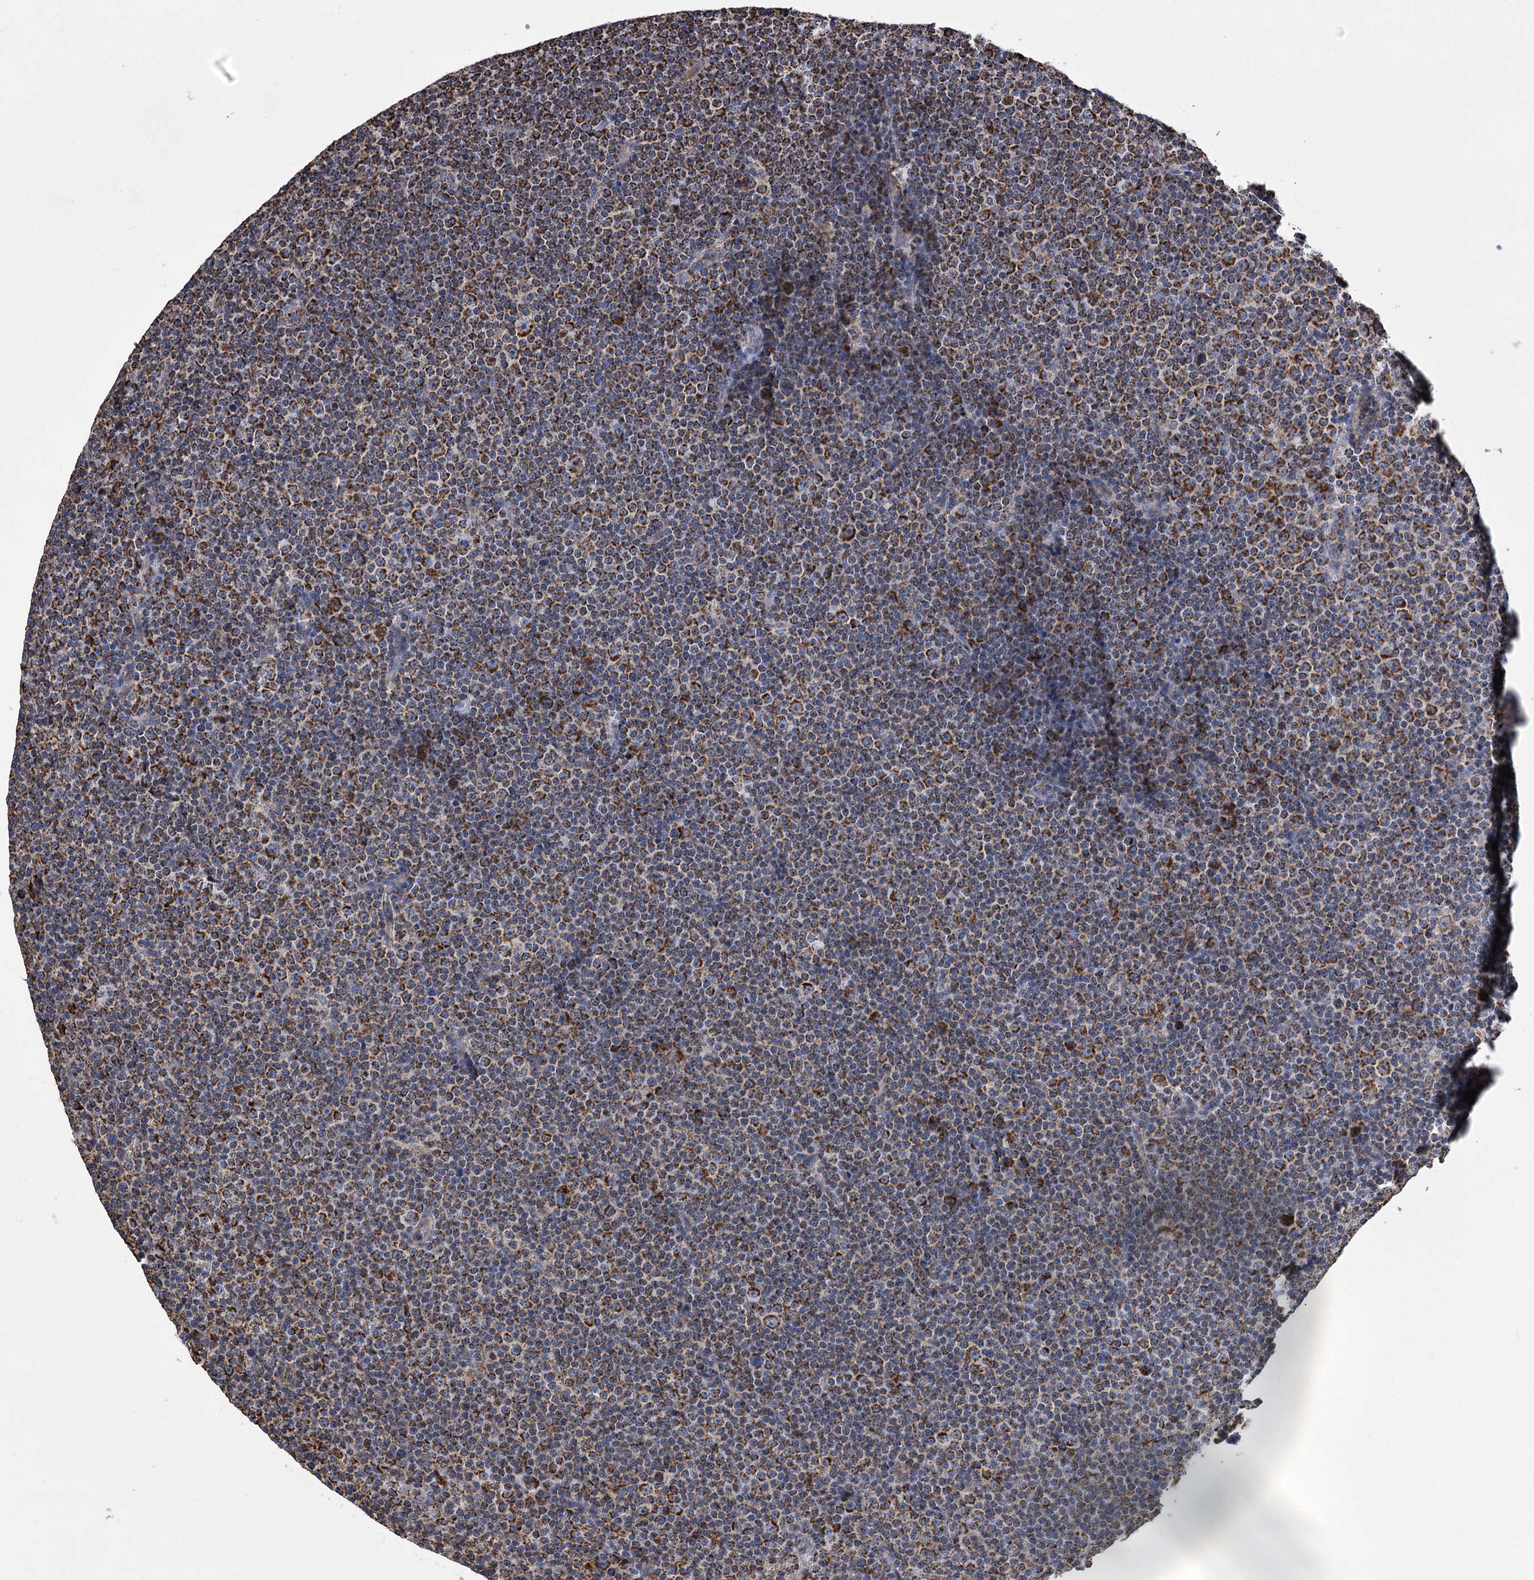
{"staining": {"intensity": "strong", "quantity": "25%-75%", "location": "cytoplasmic/membranous"}, "tissue": "lymphoma", "cell_type": "Tumor cells", "image_type": "cancer", "snomed": [{"axis": "morphology", "description": "Malignant lymphoma, non-Hodgkin's type, Low grade"}, {"axis": "topography", "description": "Lymph node"}], "caption": "Lymphoma tissue reveals strong cytoplasmic/membranous staining in approximately 25%-75% of tumor cells, visualized by immunohistochemistry.", "gene": "CCDC73", "patient": {"sex": "female", "age": 67}}